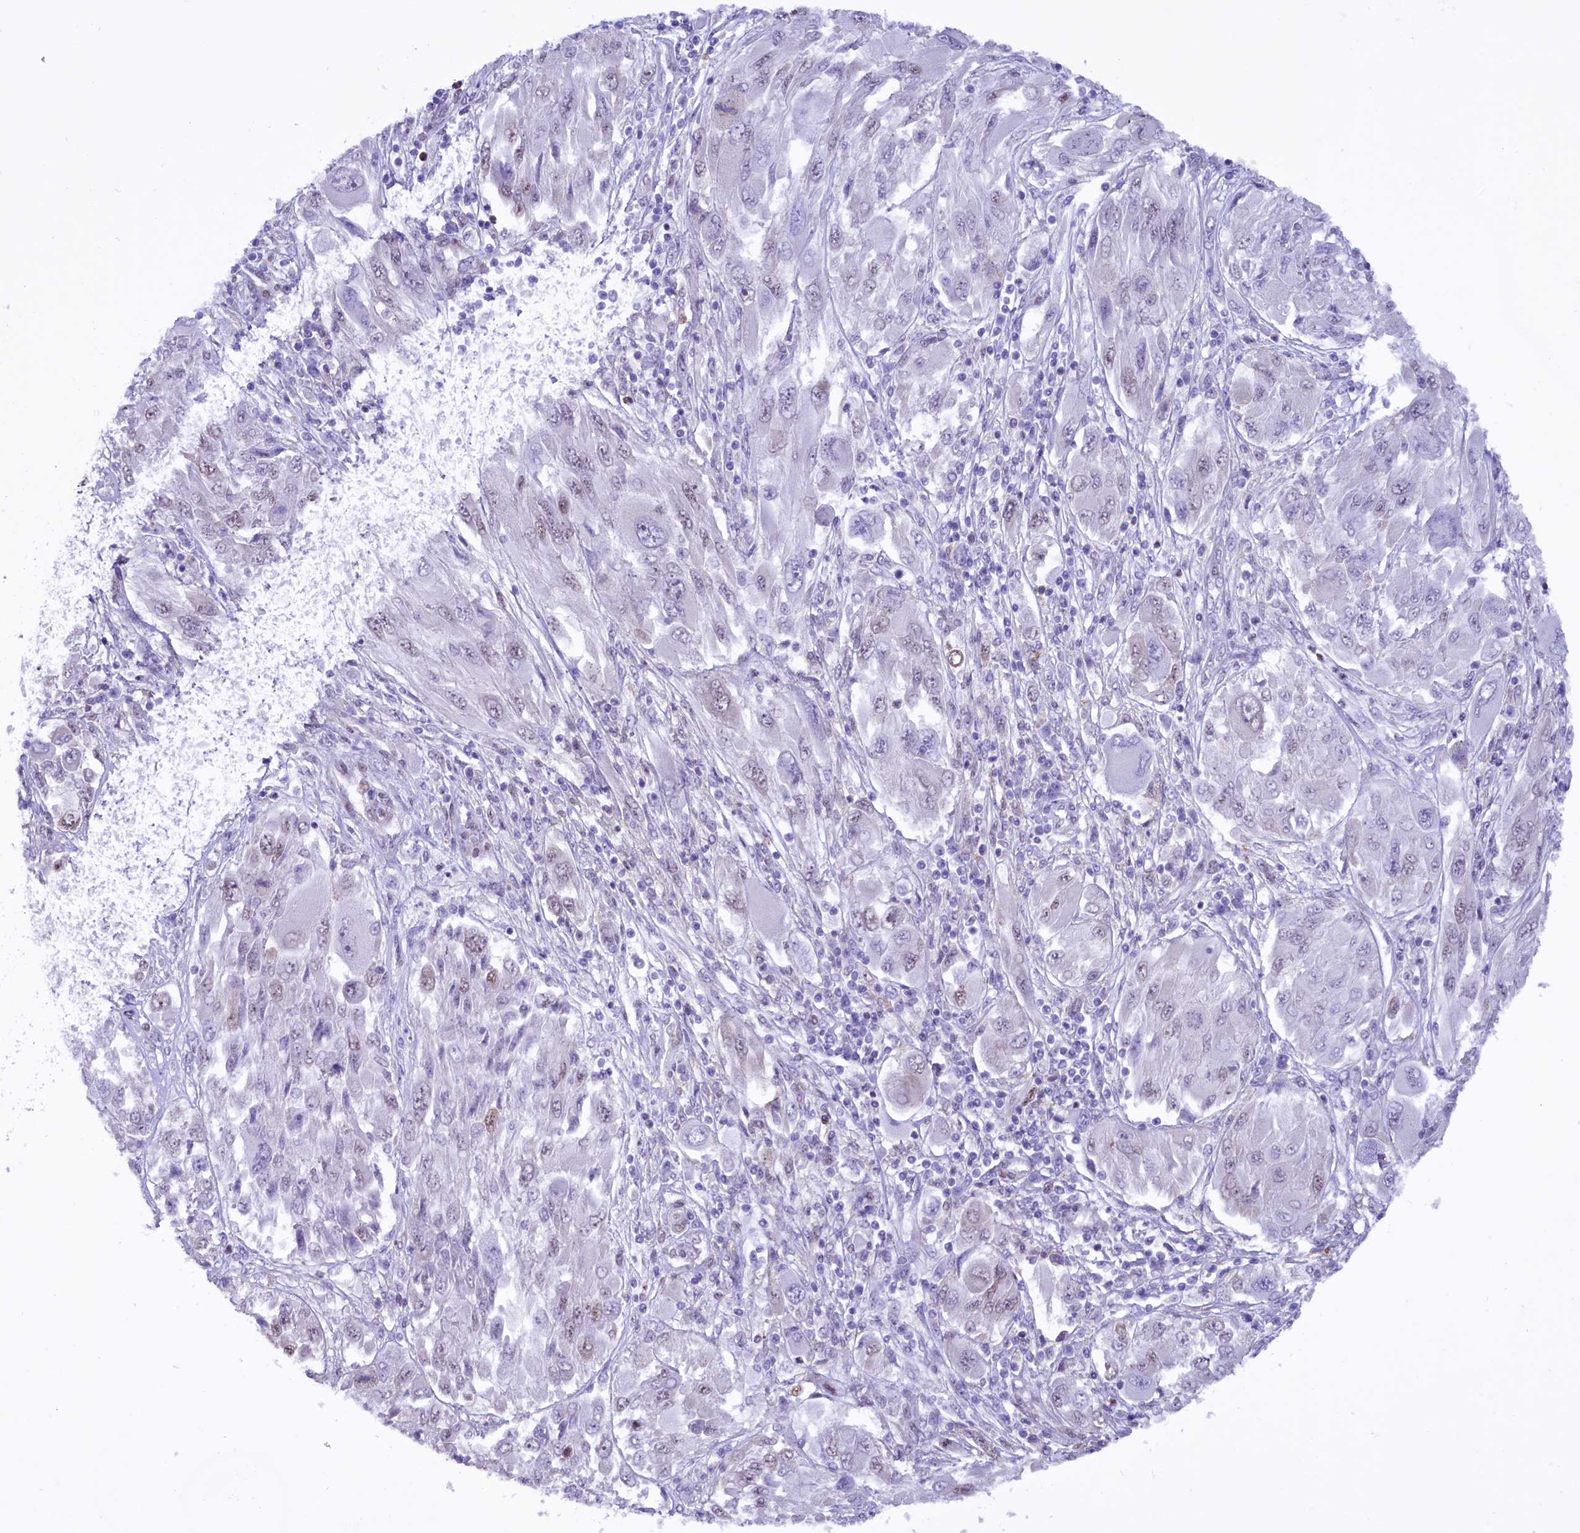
{"staining": {"intensity": "weak", "quantity": "<25%", "location": "nuclear"}, "tissue": "melanoma", "cell_type": "Tumor cells", "image_type": "cancer", "snomed": [{"axis": "morphology", "description": "Malignant melanoma, NOS"}, {"axis": "topography", "description": "Skin"}], "caption": "A photomicrograph of malignant melanoma stained for a protein demonstrates no brown staining in tumor cells.", "gene": "RPS6KB1", "patient": {"sex": "female", "age": 91}}